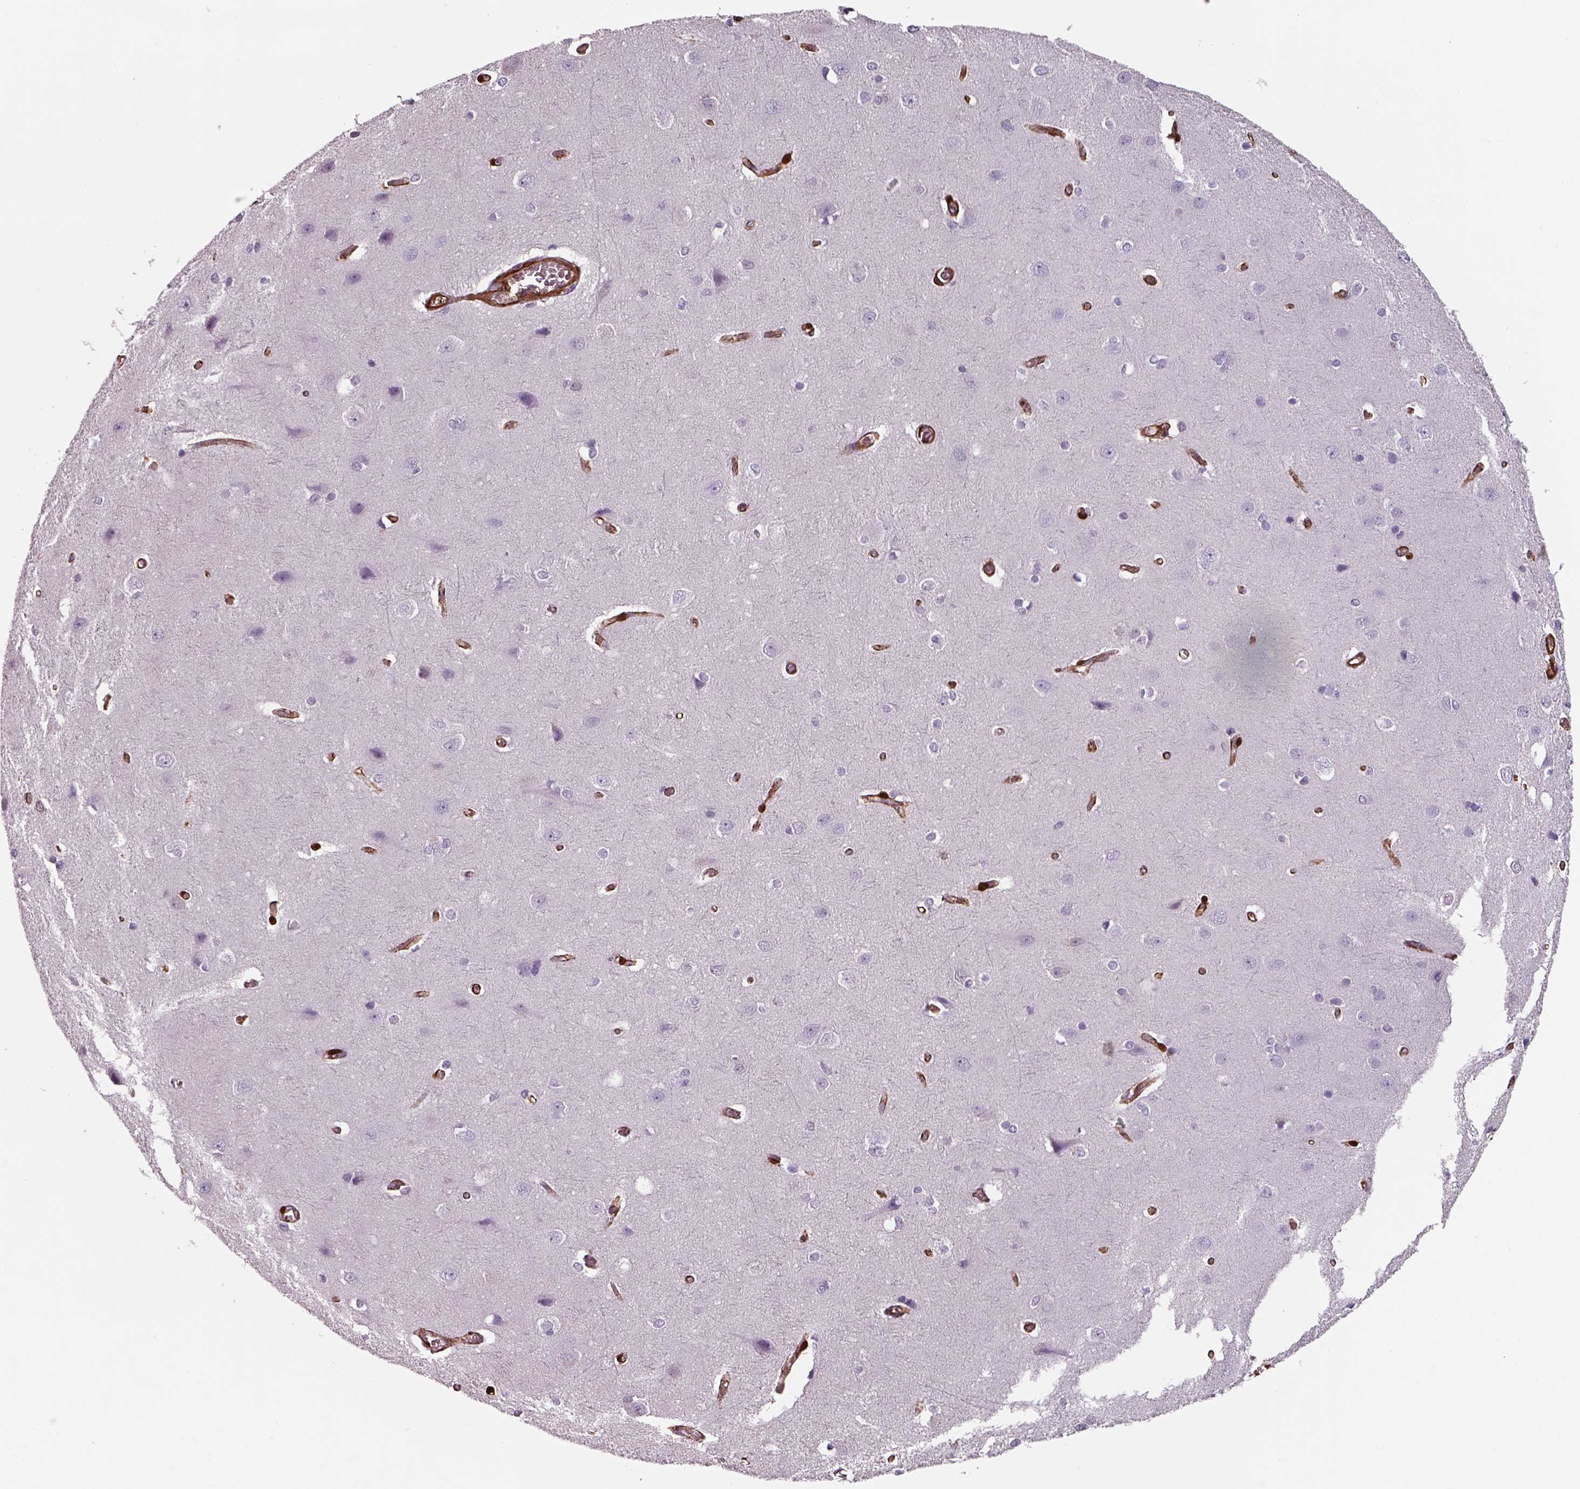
{"staining": {"intensity": "moderate", "quantity": "25%-75%", "location": "cytoplasmic/membranous"}, "tissue": "cerebral cortex", "cell_type": "Endothelial cells", "image_type": "normal", "snomed": [{"axis": "morphology", "description": "Normal tissue, NOS"}, {"axis": "topography", "description": "Cerebral cortex"}], "caption": "Protein analysis of unremarkable cerebral cortex displays moderate cytoplasmic/membranous positivity in approximately 25%-75% of endothelial cells.", "gene": "ISYNA1", "patient": {"sex": "male", "age": 37}}